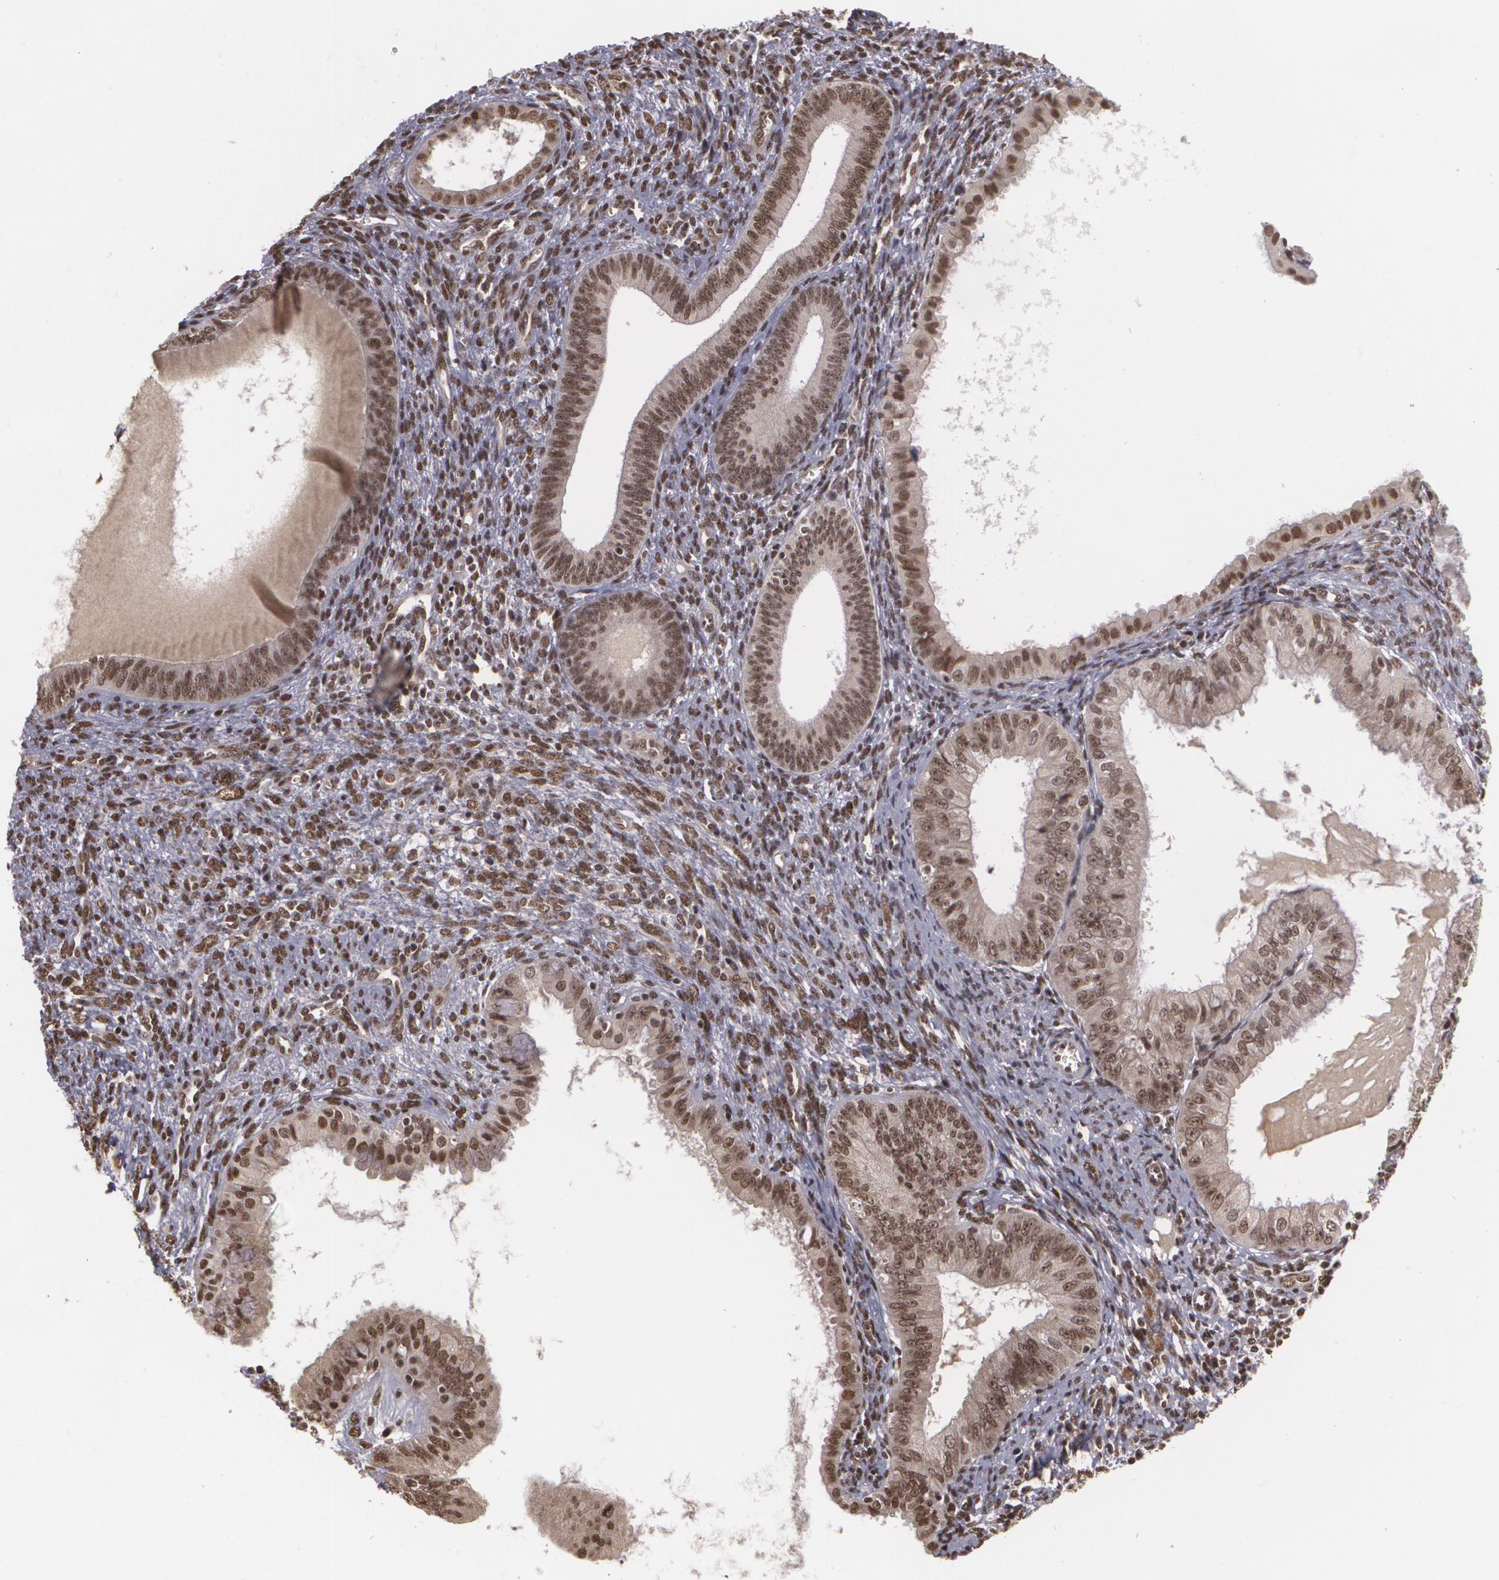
{"staining": {"intensity": "strong", "quantity": ">75%", "location": "cytoplasmic/membranous,nuclear"}, "tissue": "endometrial cancer", "cell_type": "Tumor cells", "image_type": "cancer", "snomed": [{"axis": "morphology", "description": "Adenocarcinoma, NOS"}, {"axis": "topography", "description": "Endometrium"}], "caption": "IHC image of endometrial cancer (adenocarcinoma) stained for a protein (brown), which exhibits high levels of strong cytoplasmic/membranous and nuclear expression in about >75% of tumor cells.", "gene": "RXRB", "patient": {"sex": "female", "age": 76}}